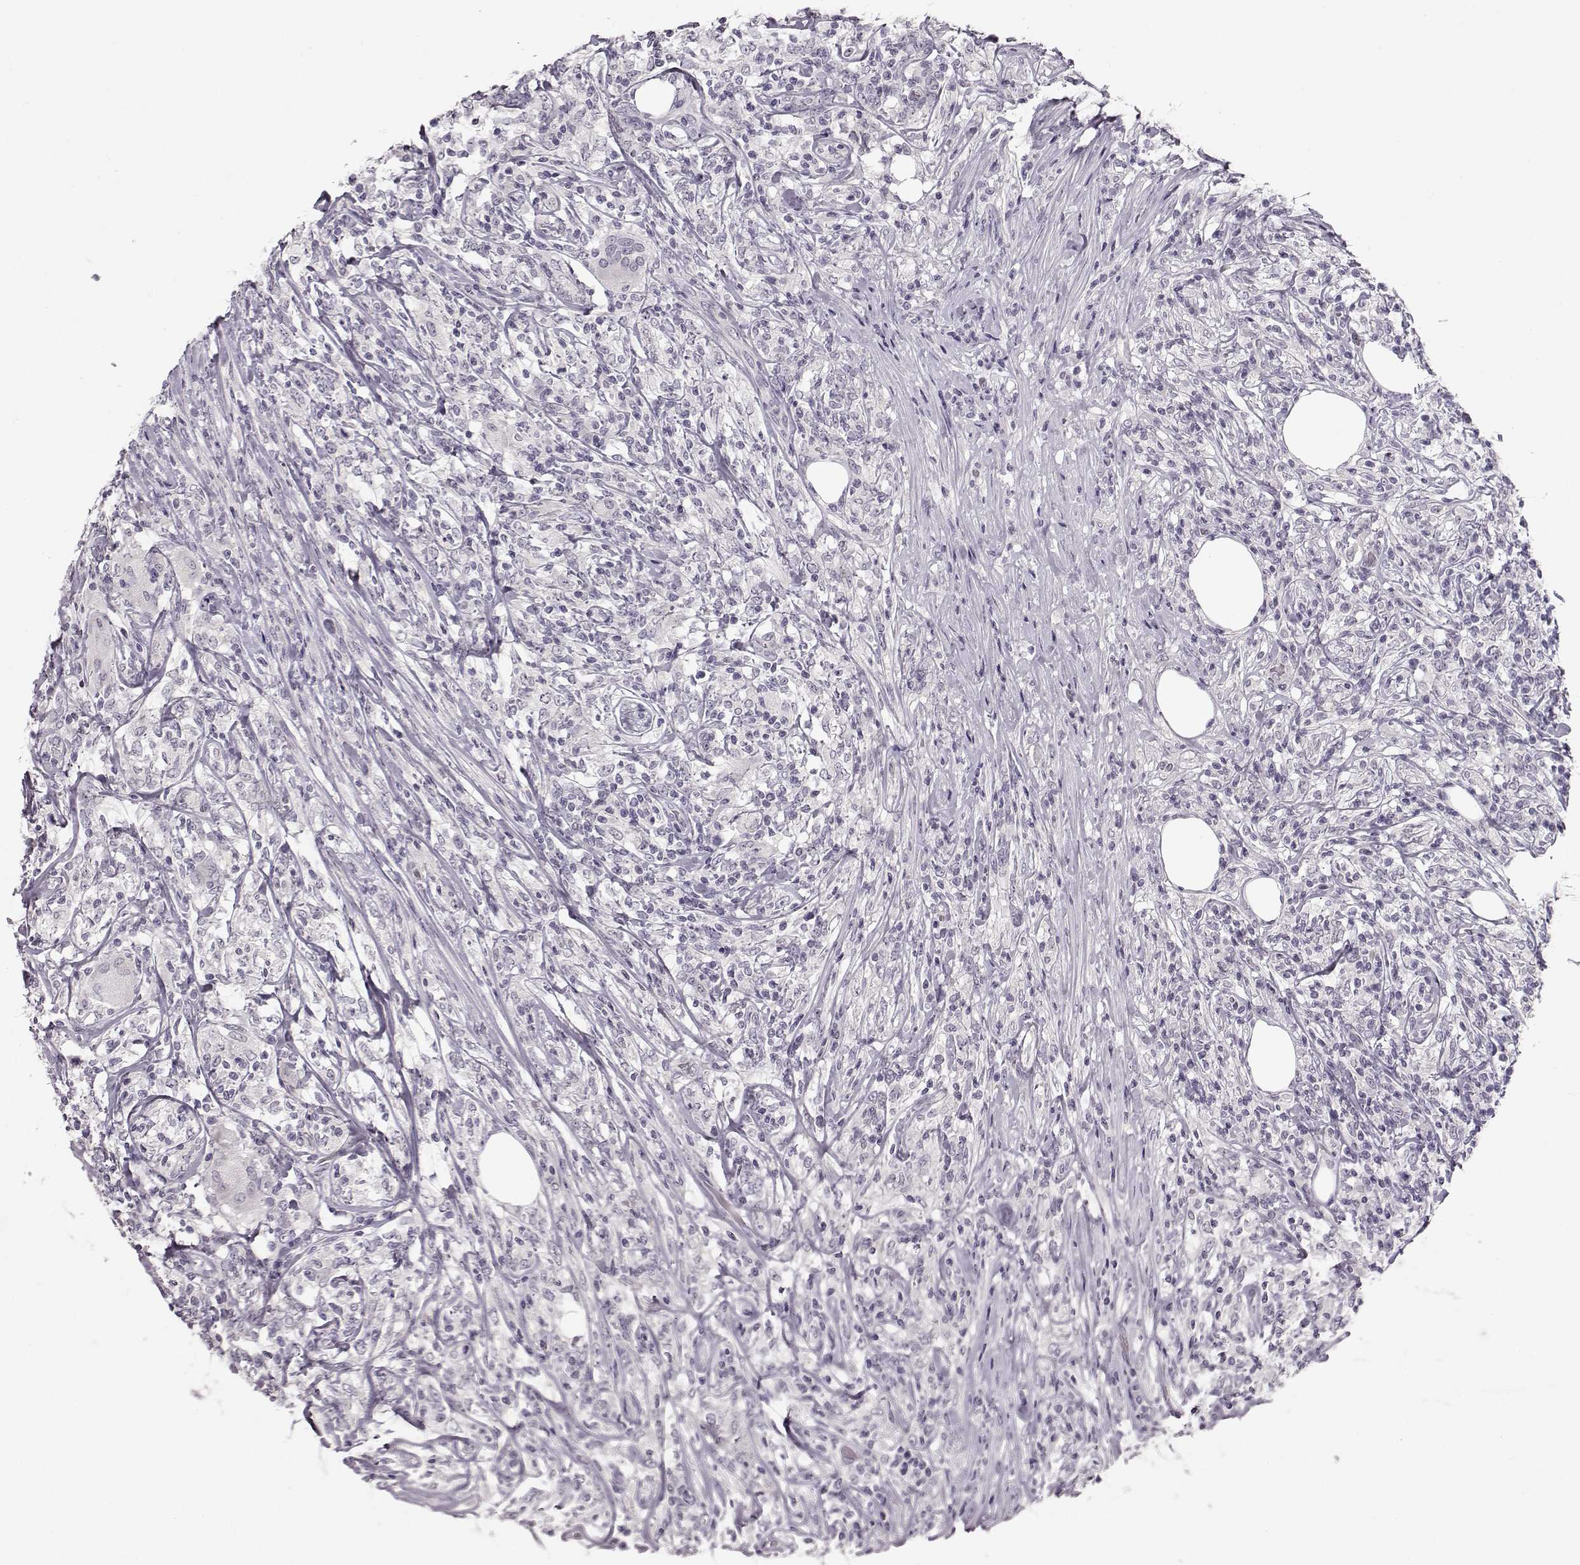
{"staining": {"intensity": "negative", "quantity": "none", "location": "none"}, "tissue": "lymphoma", "cell_type": "Tumor cells", "image_type": "cancer", "snomed": [{"axis": "morphology", "description": "Malignant lymphoma, non-Hodgkin's type, High grade"}, {"axis": "topography", "description": "Lymph node"}], "caption": "This is an immunohistochemistry micrograph of lymphoma. There is no positivity in tumor cells.", "gene": "RP1L1", "patient": {"sex": "female", "age": 84}}